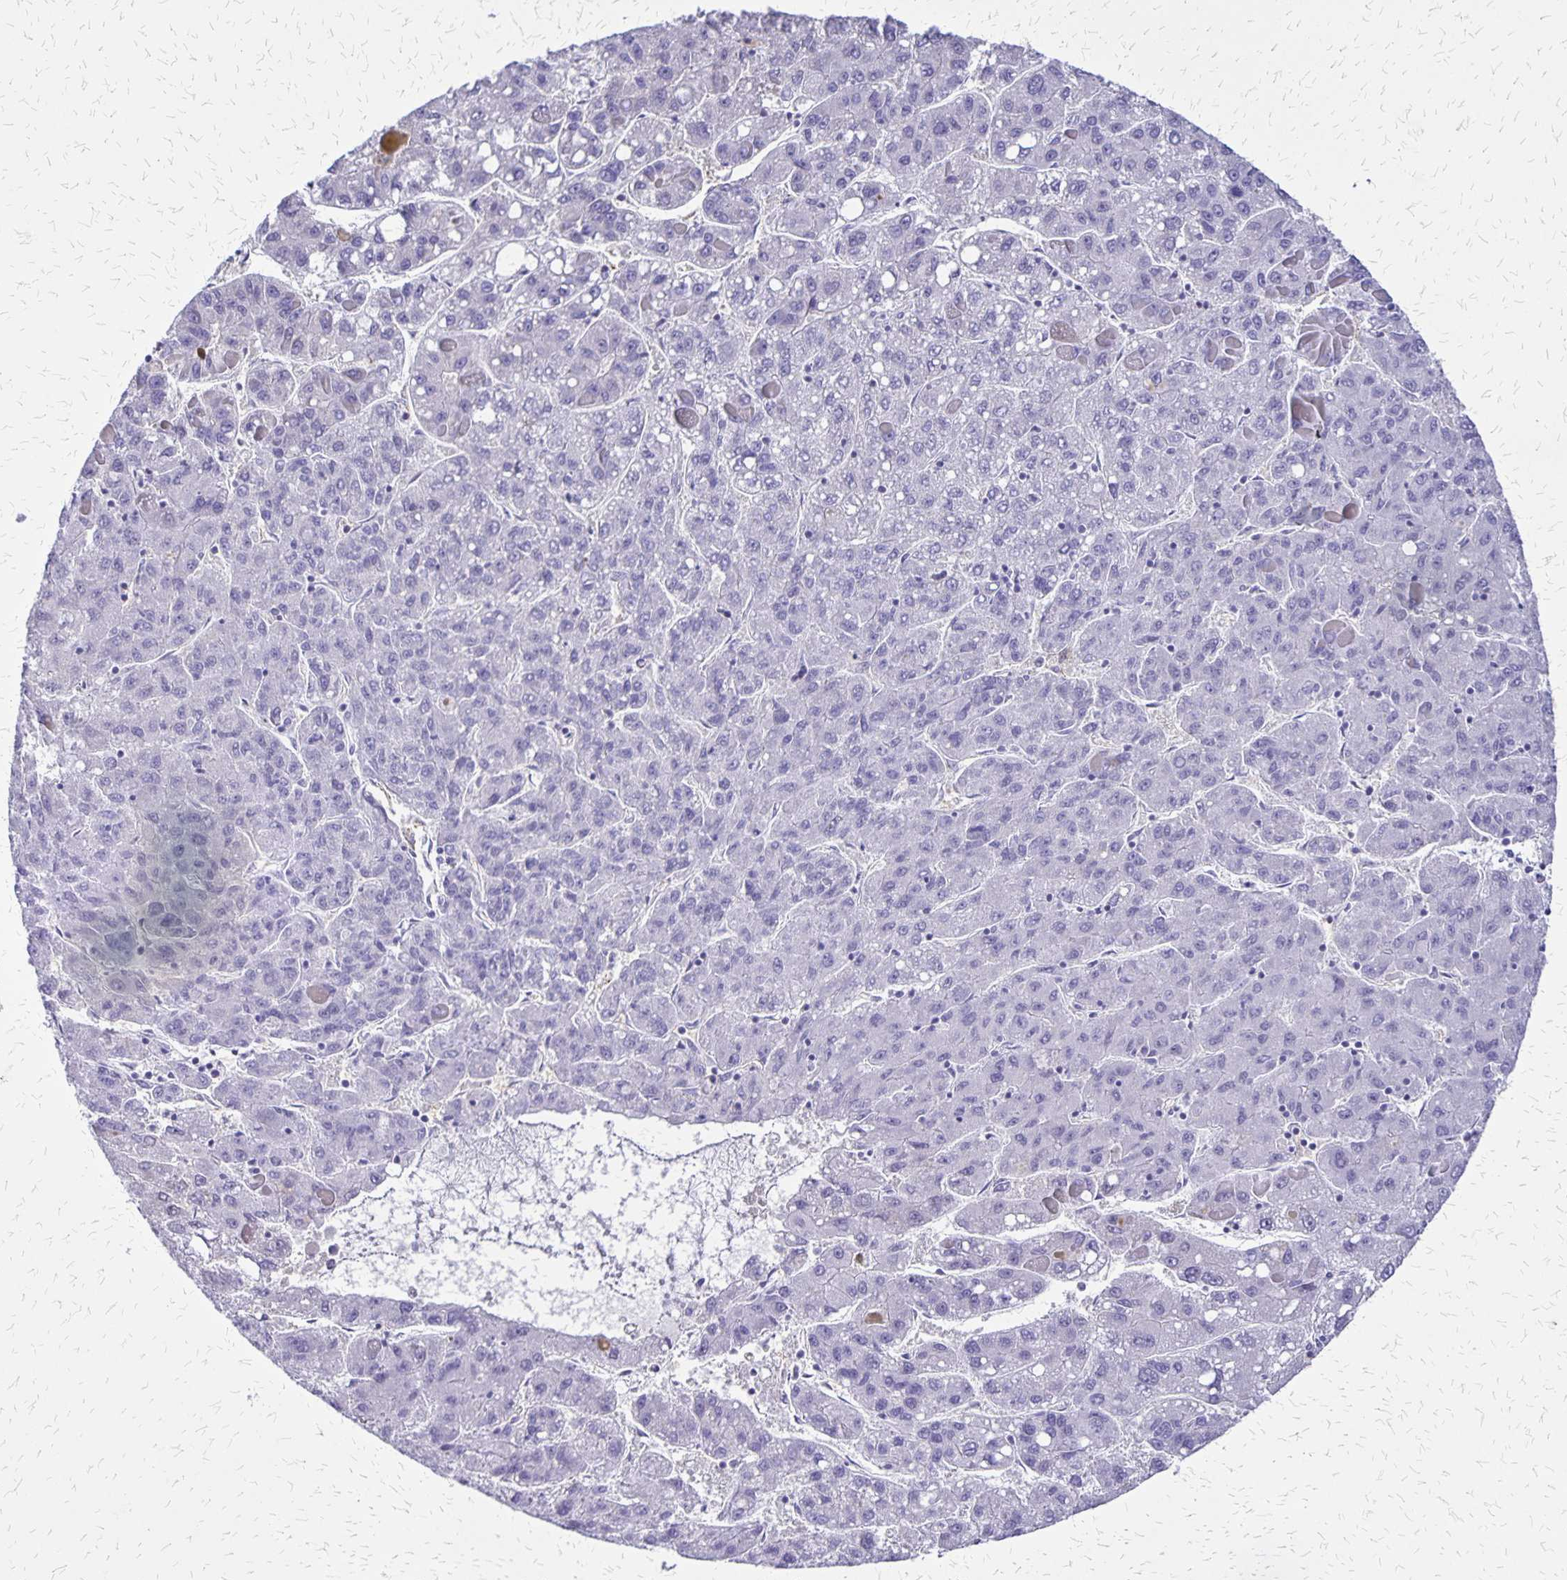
{"staining": {"intensity": "negative", "quantity": "none", "location": "none"}, "tissue": "liver cancer", "cell_type": "Tumor cells", "image_type": "cancer", "snomed": [{"axis": "morphology", "description": "Carcinoma, Hepatocellular, NOS"}, {"axis": "topography", "description": "Liver"}], "caption": "The immunohistochemistry image has no significant positivity in tumor cells of liver cancer tissue.", "gene": "SI", "patient": {"sex": "female", "age": 82}}